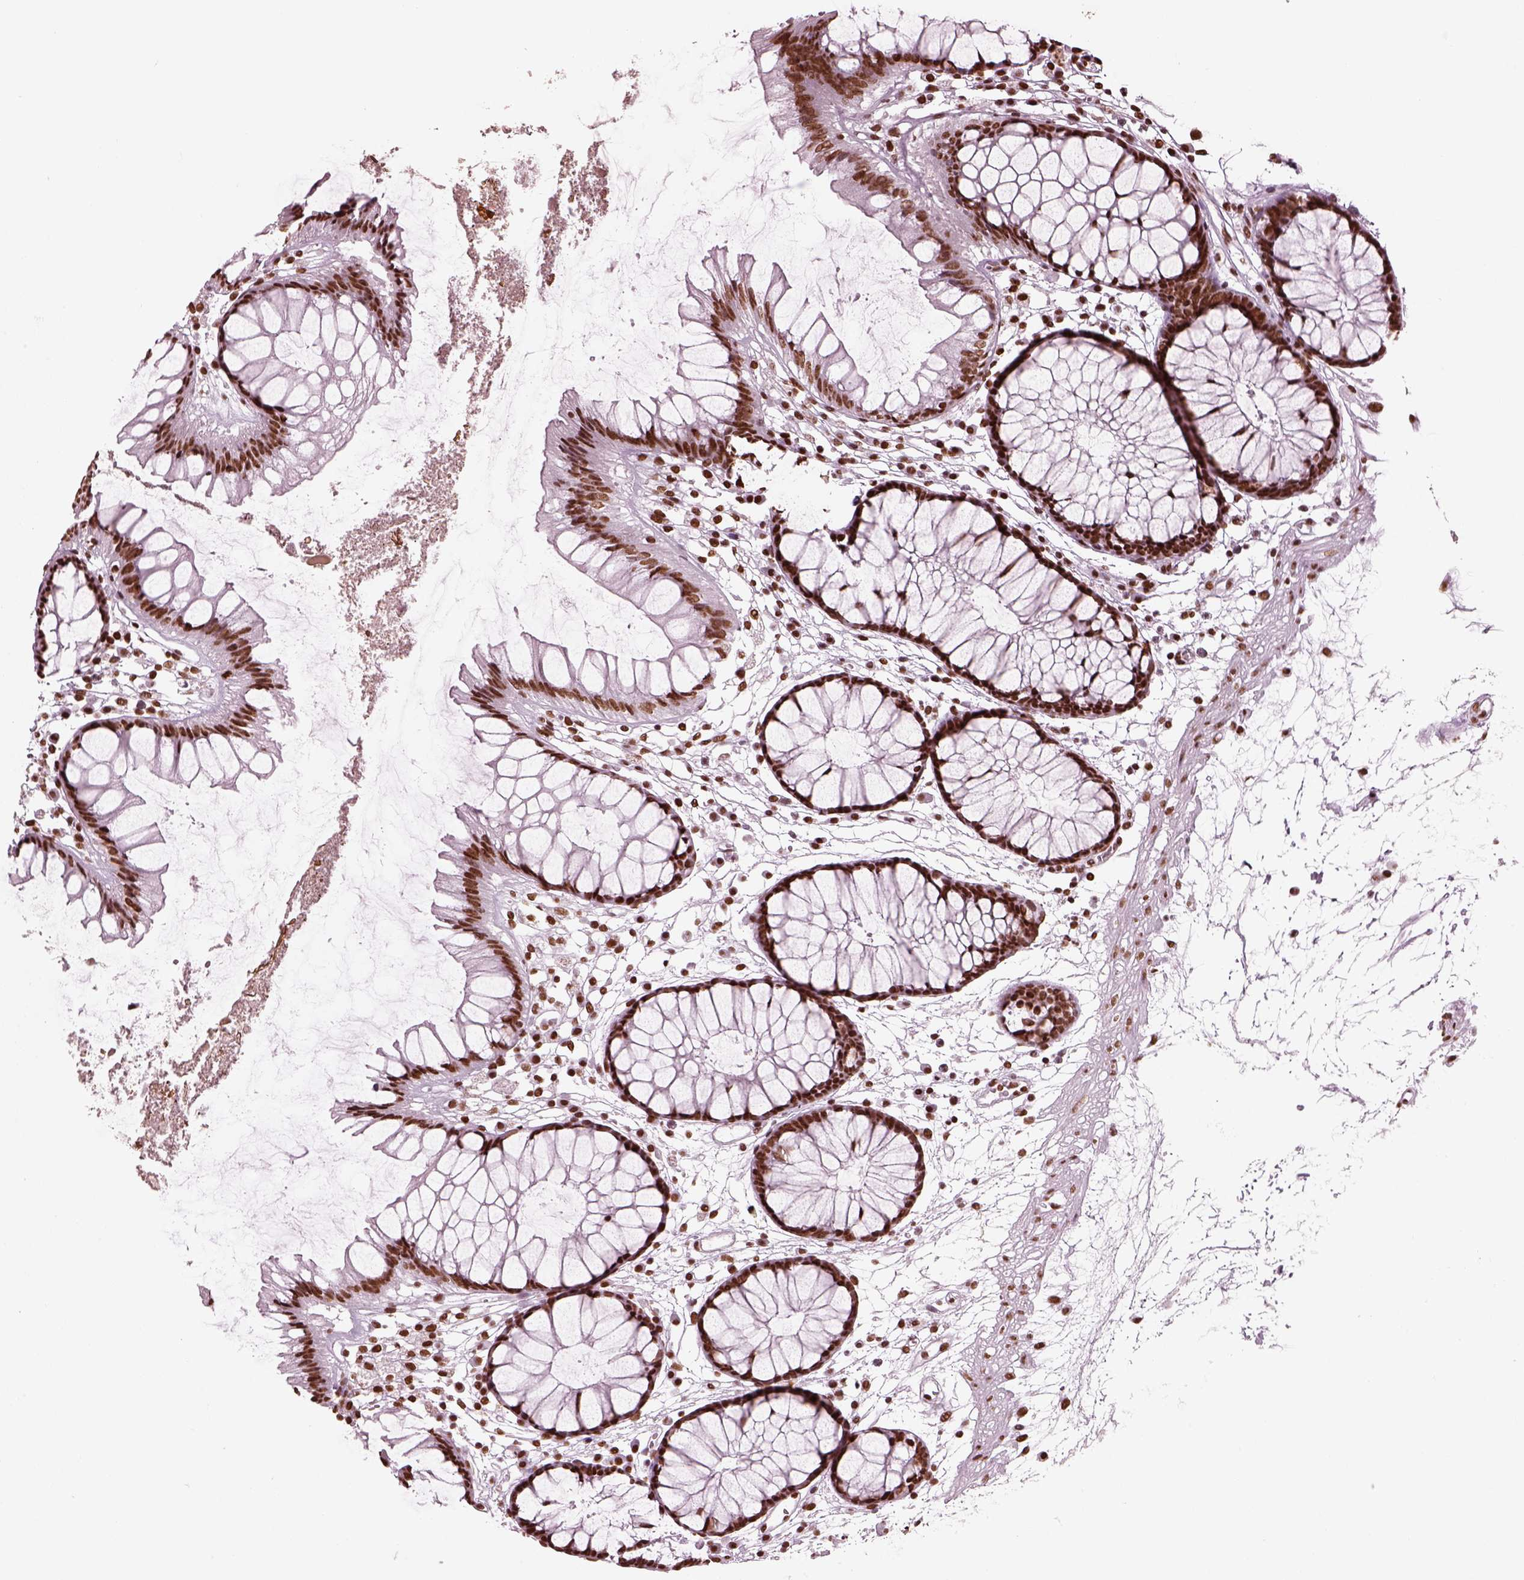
{"staining": {"intensity": "moderate", "quantity": ">75%", "location": "nuclear"}, "tissue": "colon", "cell_type": "Endothelial cells", "image_type": "normal", "snomed": [{"axis": "morphology", "description": "Normal tissue, NOS"}, {"axis": "morphology", "description": "Adenocarcinoma, NOS"}, {"axis": "topography", "description": "Colon"}], "caption": "Colon stained with a brown dye shows moderate nuclear positive expression in about >75% of endothelial cells.", "gene": "CBFA2T3", "patient": {"sex": "male", "age": 65}}